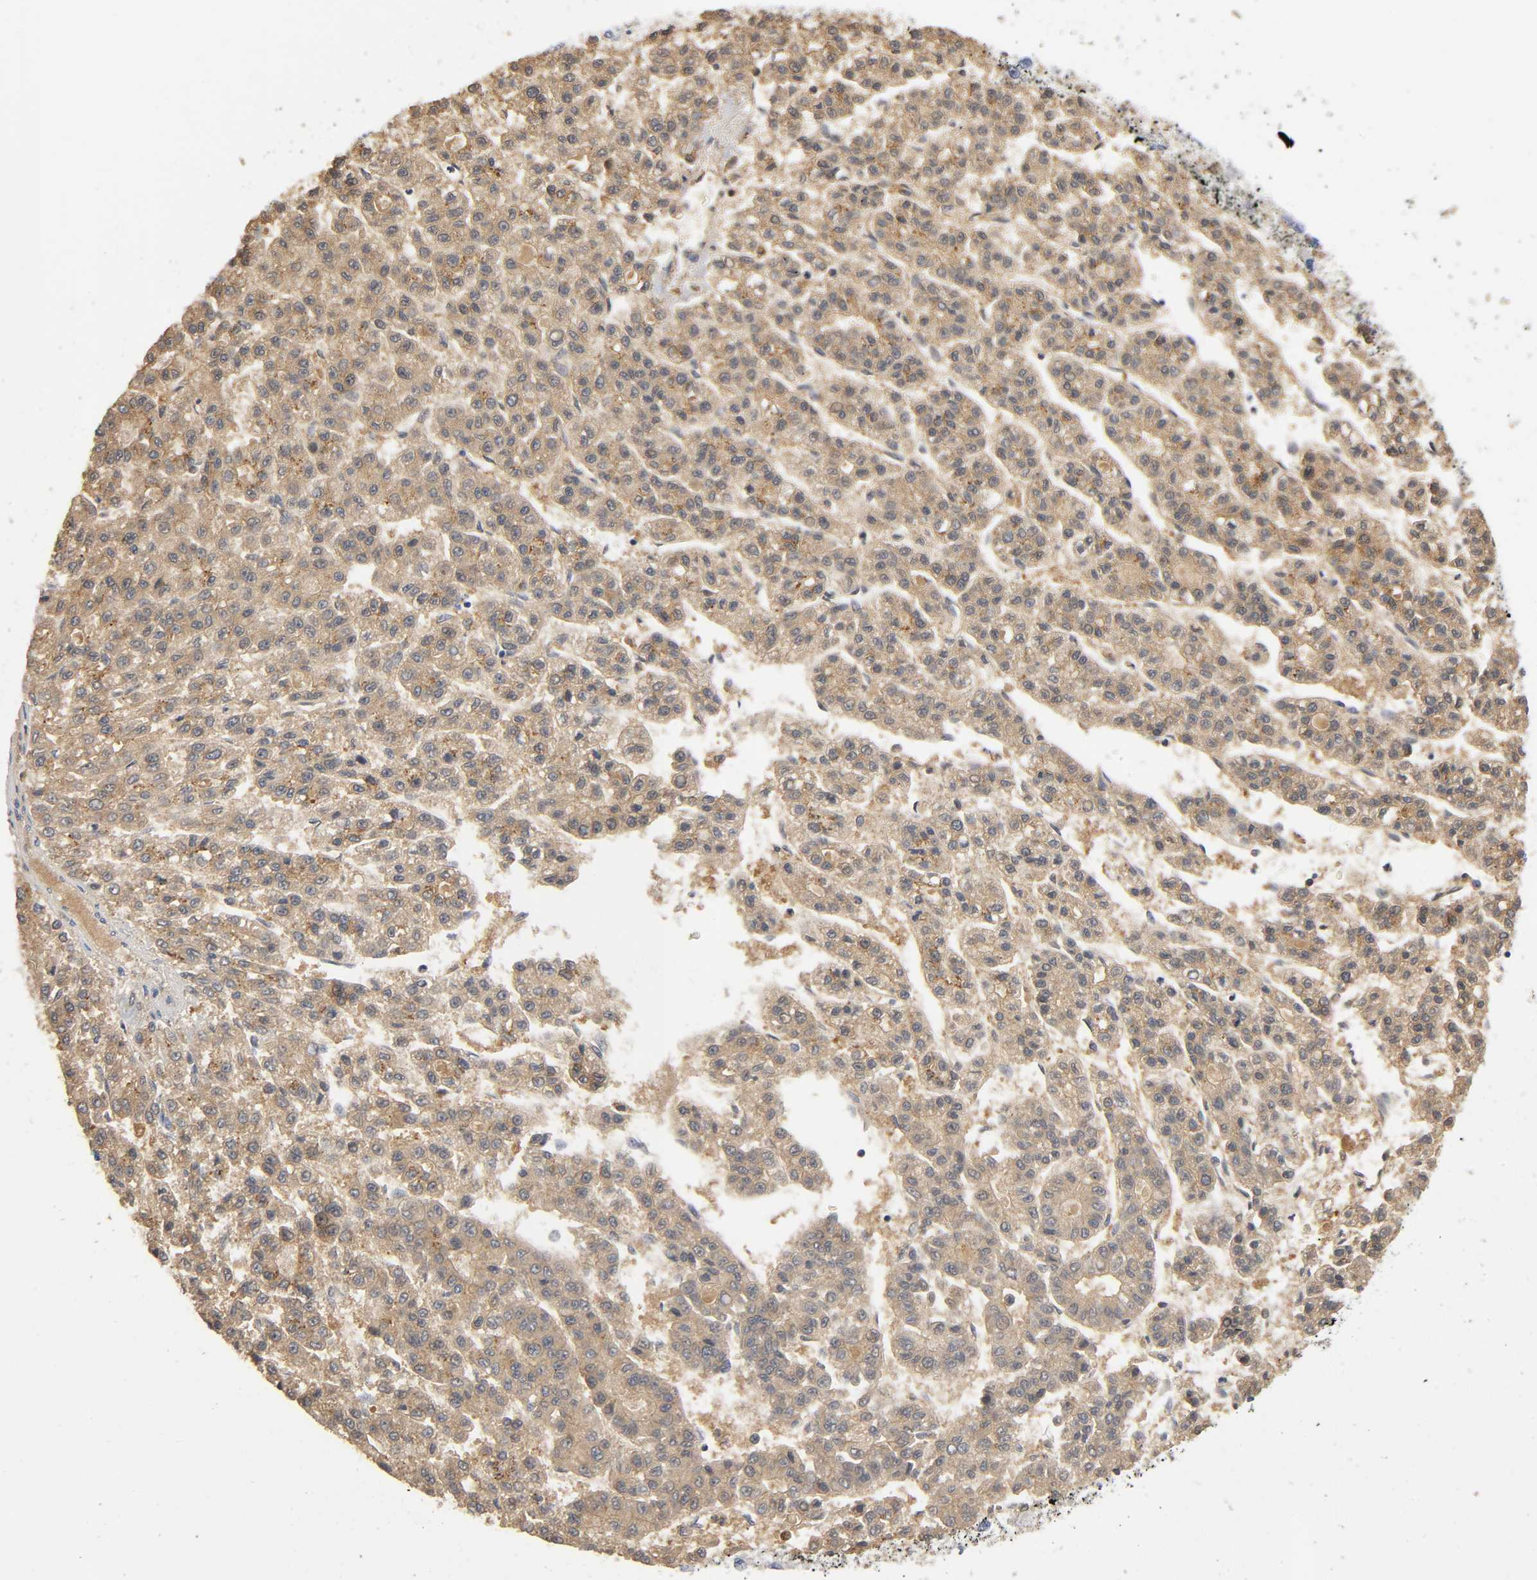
{"staining": {"intensity": "strong", "quantity": ">75%", "location": "cytoplasmic/membranous"}, "tissue": "liver cancer", "cell_type": "Tumor cells", "image_type": "cancer", "snomed": [{"axis": "morphology", "description": "Carcinoma, Hepatocellular, NOS"}, {"axis": "topography", "description": "Liver"}], "caption": "Strong cytoplasmic/membranous expression for a protein is present in about >75% of tumor cells of liver cancer (hepatocellular carcinoma) using immunohistochemistry (IHC).", "gene": "CAPN10", "patient": {"sex": "male", "age": 70}}